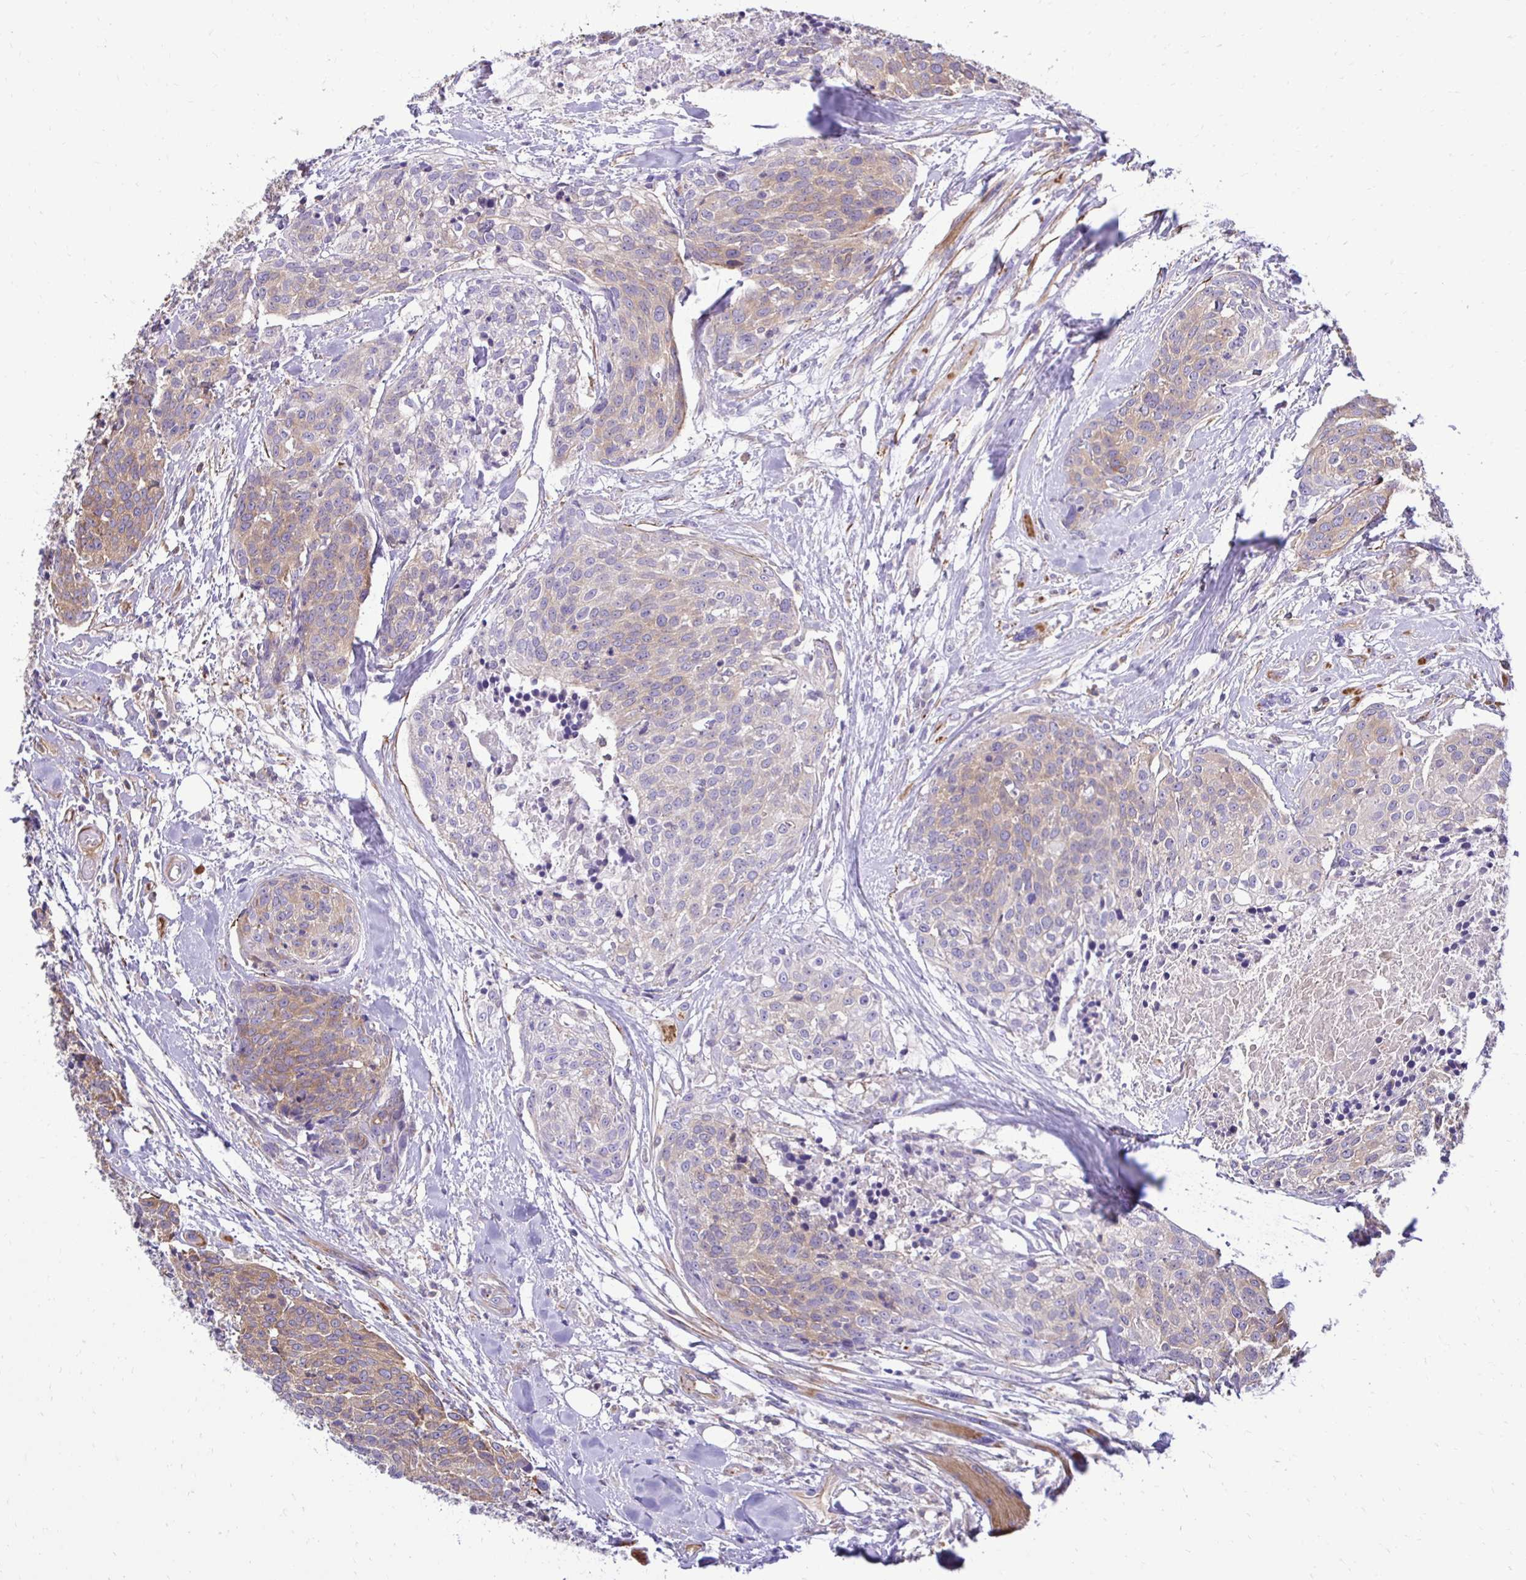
{"staining": {"intensity": "moderate", "quantity": "25%-75%", "location": "cytoplasmic/membranous"}, "tissue": "head and neck cancer", "cell_type": "Tumor cells", "image_type": "cancer", "snomed": [{"axis": "morphology", "description": "Squamous cell carcinoma, NOS"}, {"axis": "topography", "description": "Oral tissue"}, {"axis": "topography", "description": "Head-Neck"}], "caption": "An image of squamous cell carcinoma (head and neck) stained for a protein displays moderate cytoplasmic/membranous brown staining in tumor cells.", "gene": "CTPS1", "patient": {"sex": "male", "age": 64}}